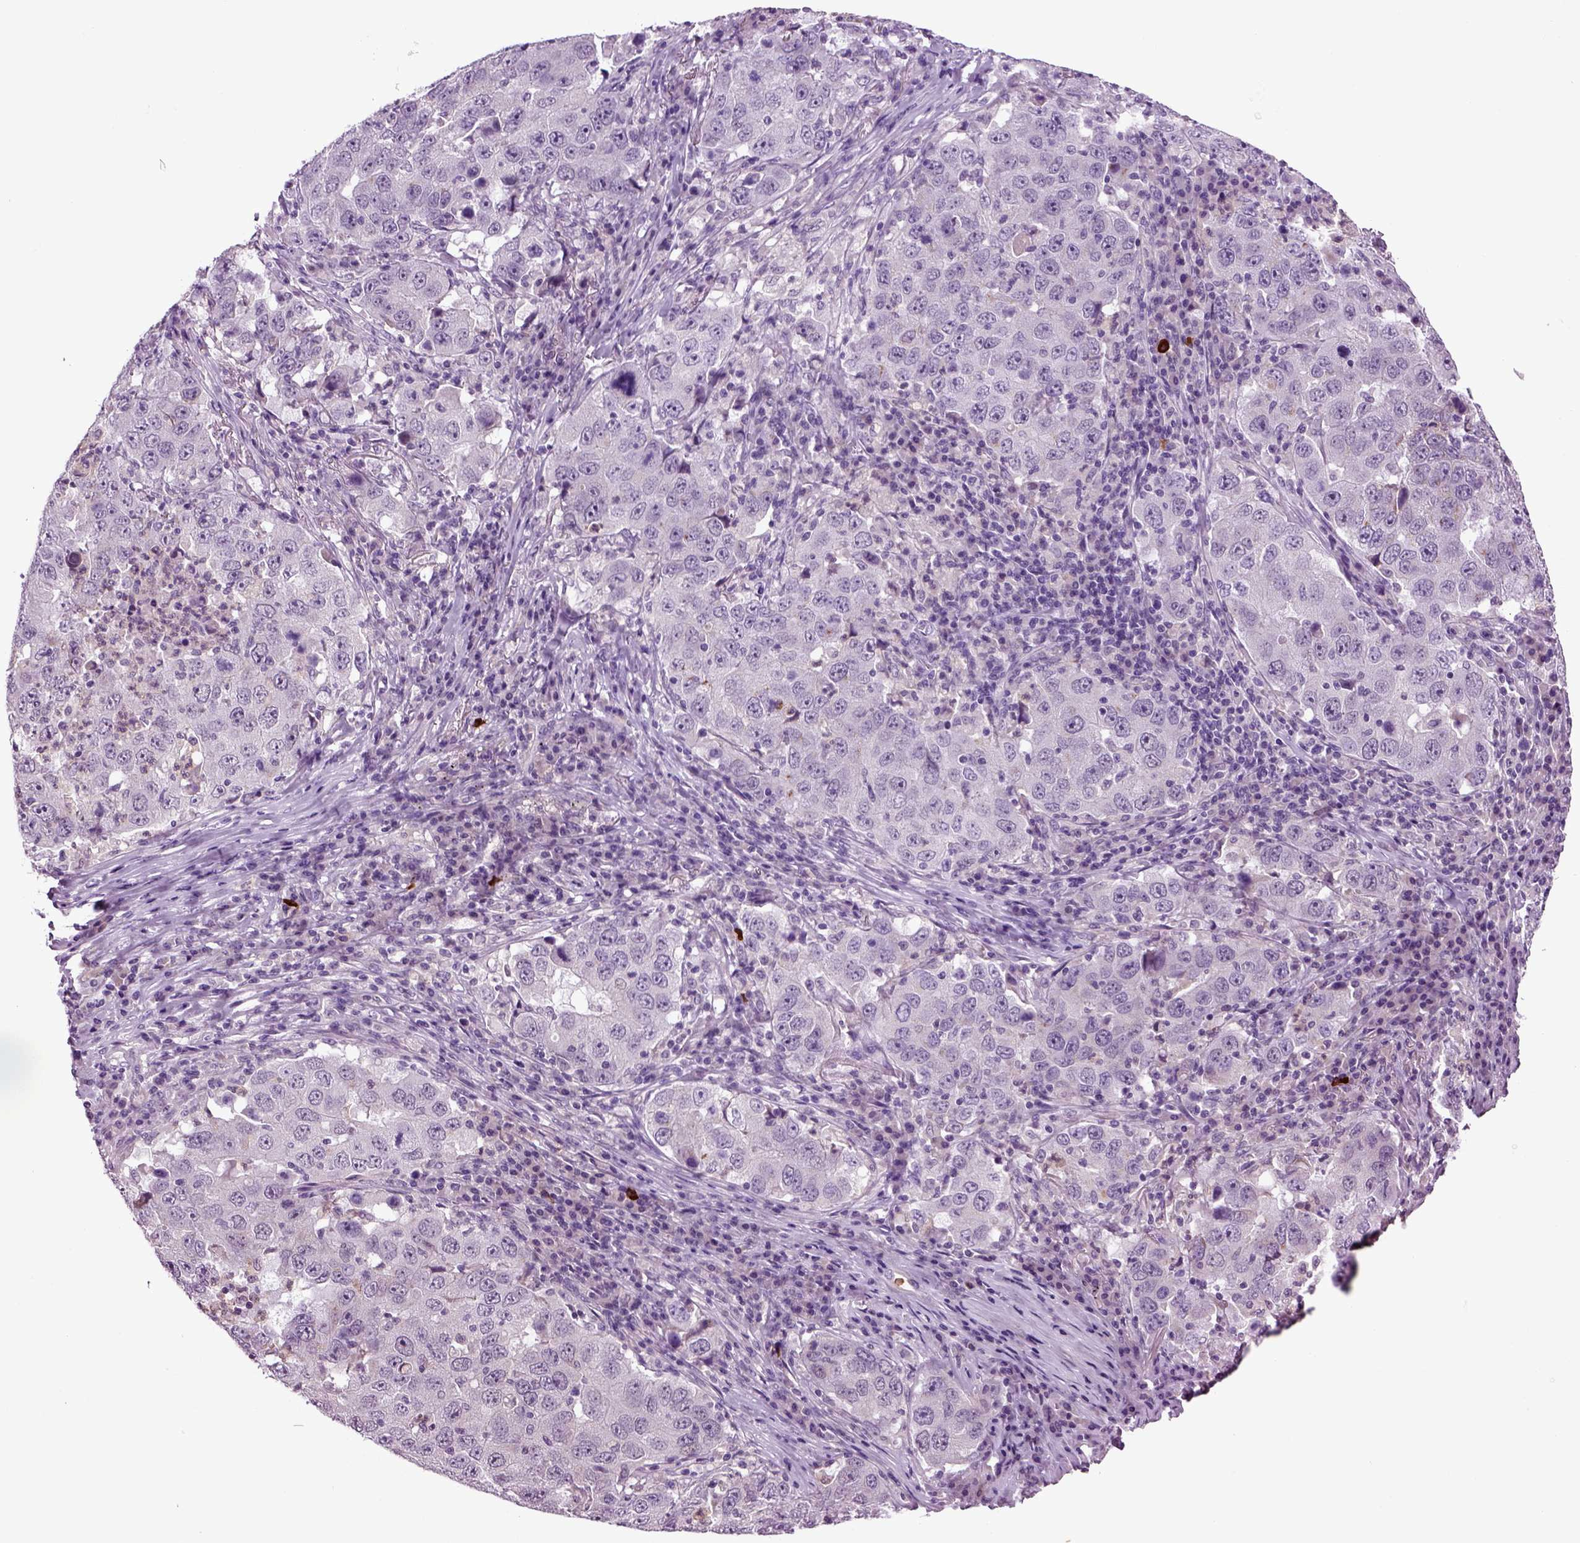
{"staining": {"intensity": "negative", "quantity": "none", "location": "none"}, "tissue": "lung cancer", "cell_type": "Tumor cells", "image_type": "cancer", "snomed": [{"axis": "morphology", "description": "Adenocarcinoma, NOS"}, {"axis": "topography", "description": "Lung"}], "caption": "Human lung adenocarcinoma stained for a protein using IHC displays no expression in tumor cells.", "gene": "FGF11", "patient": {"sex": "male", "age": 73}}